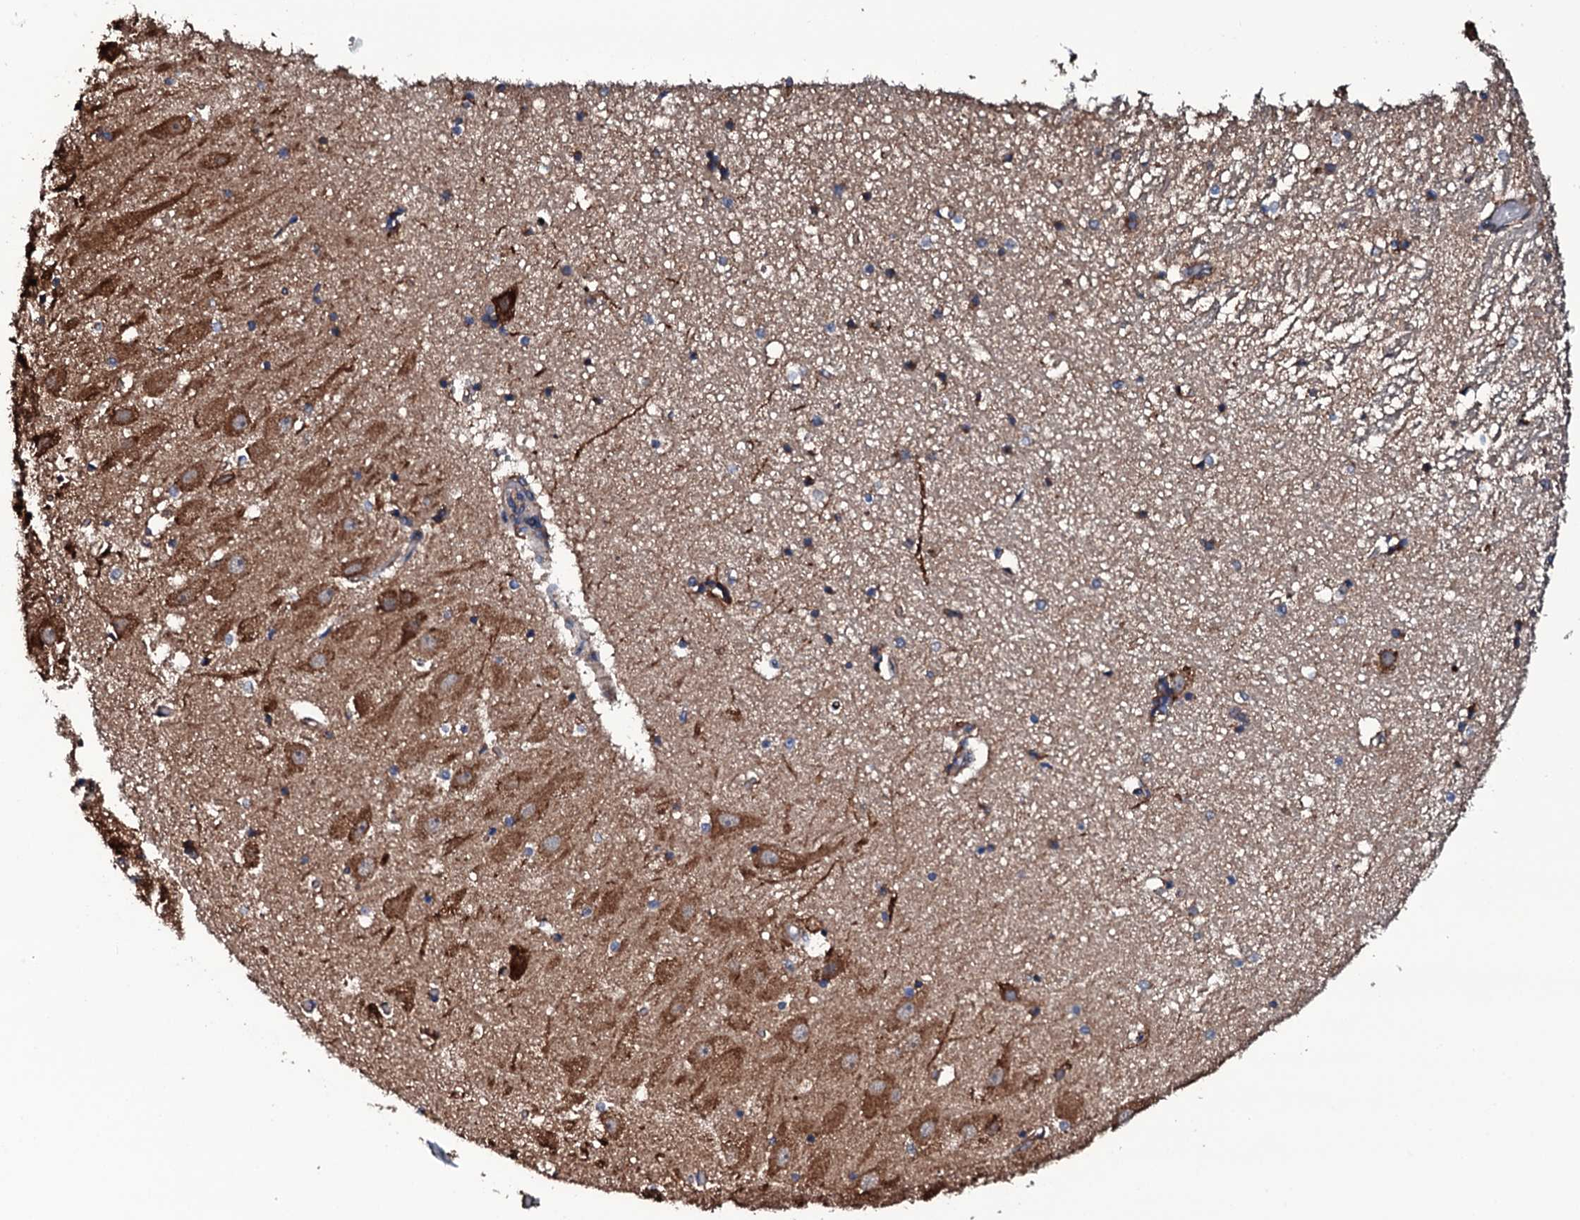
{"staining": {"intensity": "moderate", "quantity": "<25%", "location": "cytoplasmic/membranous"}, "tissue": "hippocampus", "cell_type": "Glial cells", "image_type": "normal", "snomed": [{"axis": "morphology", "description": "Normal tissue, NOS"}, {"axis": "topography", "description": "Hippocampus"}], "caption": "Benign hippocampus exhibits moderate cytoplasmic/membranous staining in approximately <25% of glial cells.", "gene": "RAB12", "patient": {"sex": "female", "age": 52}}